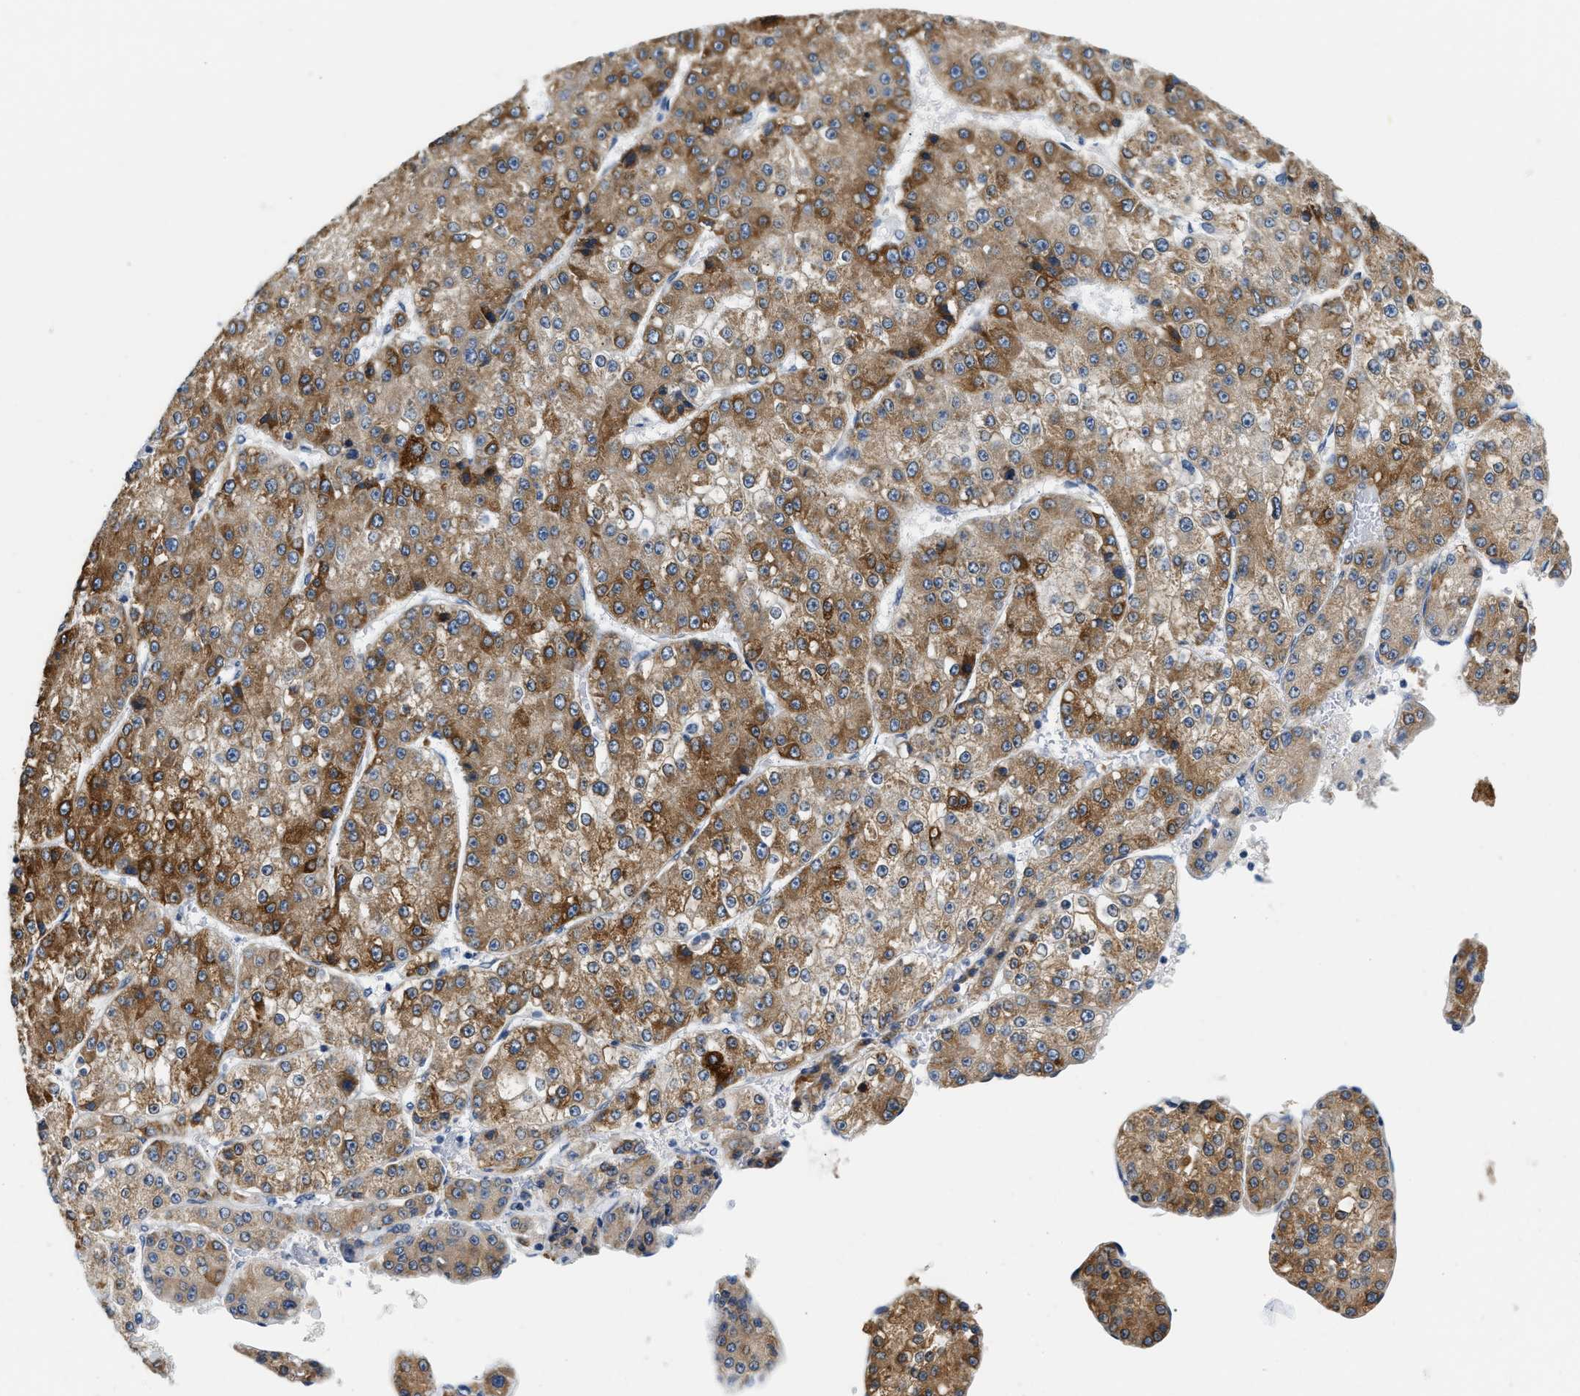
{"staining": {"intensity": "moderate", "quantity": ">75%", "location": "cytoplasmic/membranous"}, "tissue": "liver cancer", "cell_type": "Tumor cells", "image_type": "cancer", "snomed": [{"axis": "morphology", "description": "Carcinoma, Hepatocellular, NOS"}, {"axis": "topography", "description": "Liver"}], "caption": "Moderate cytoplasmic/membranous positivity for a protein is appreciated in approximately >75% of tumor cells of liver cancer (hepatocellular carcinoma) using immunohistochemistry (IHC).", "gene": "CLGN", "patient": {"sex": "female", "age": 73}}